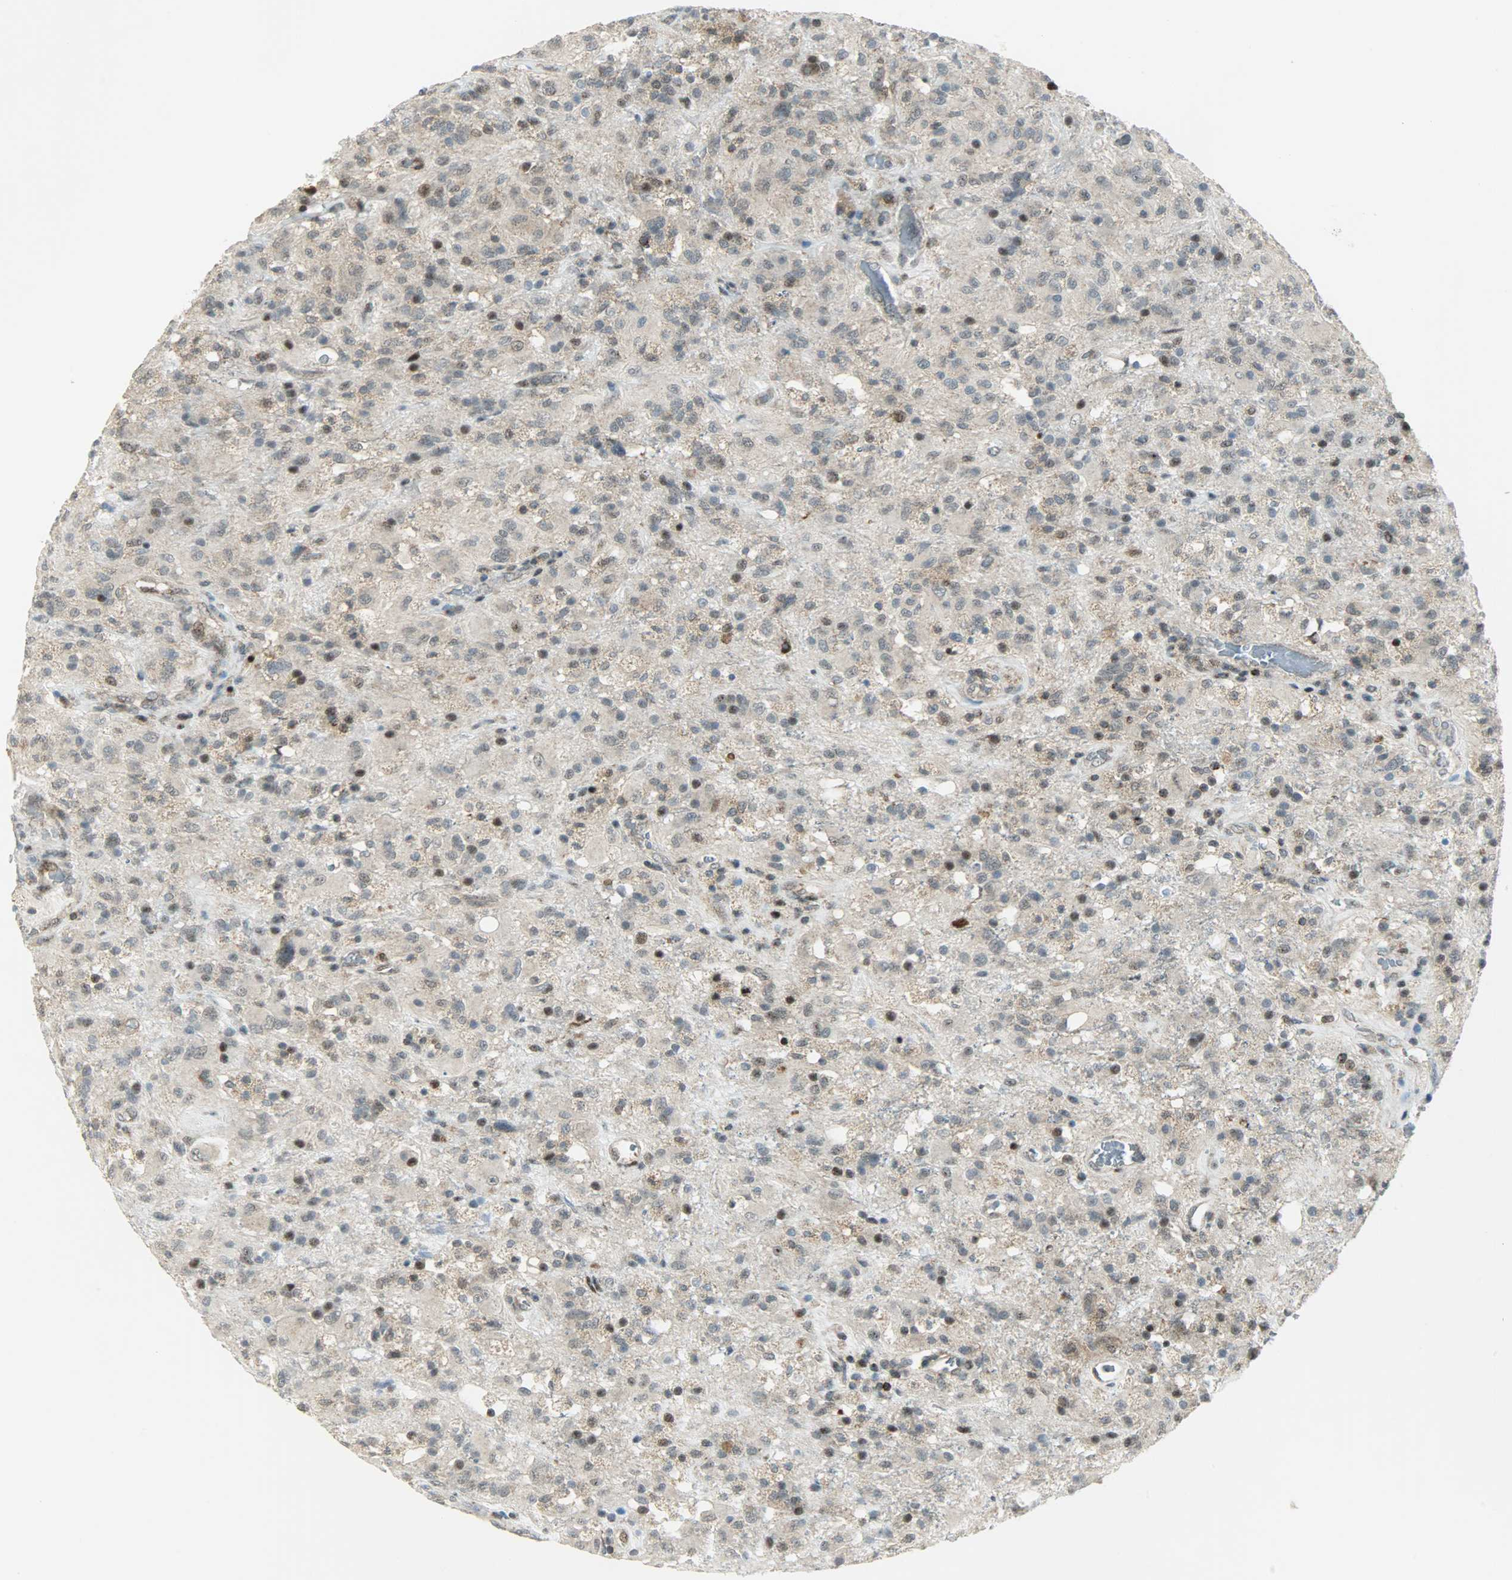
{"staining": {"intensity": "weak", "quantity": "25%-75%", "location": "cytoplasmic/membranous,nuclear"}, "tissue": "glioma", "cell_type": "Tumor cells", "image_type": "cancer", "snomed": [{"axis": "morphology", "description": "Normal tissue, NOS"}, {"axis": "morphology", "description": "Glioma, malignant, High grade"}, {"axis": "topography", "description": "Cerebral cortex"}], "caption": "High-power microscopy captured an immunohistochemistry micrograph of glioma, revealing weak cytoplasmic/membranous and nuclear positivity in approximately 25%-75% of tumor cells.", "gene": "IL15", "patient": {"sex": "male", "age": 56}}